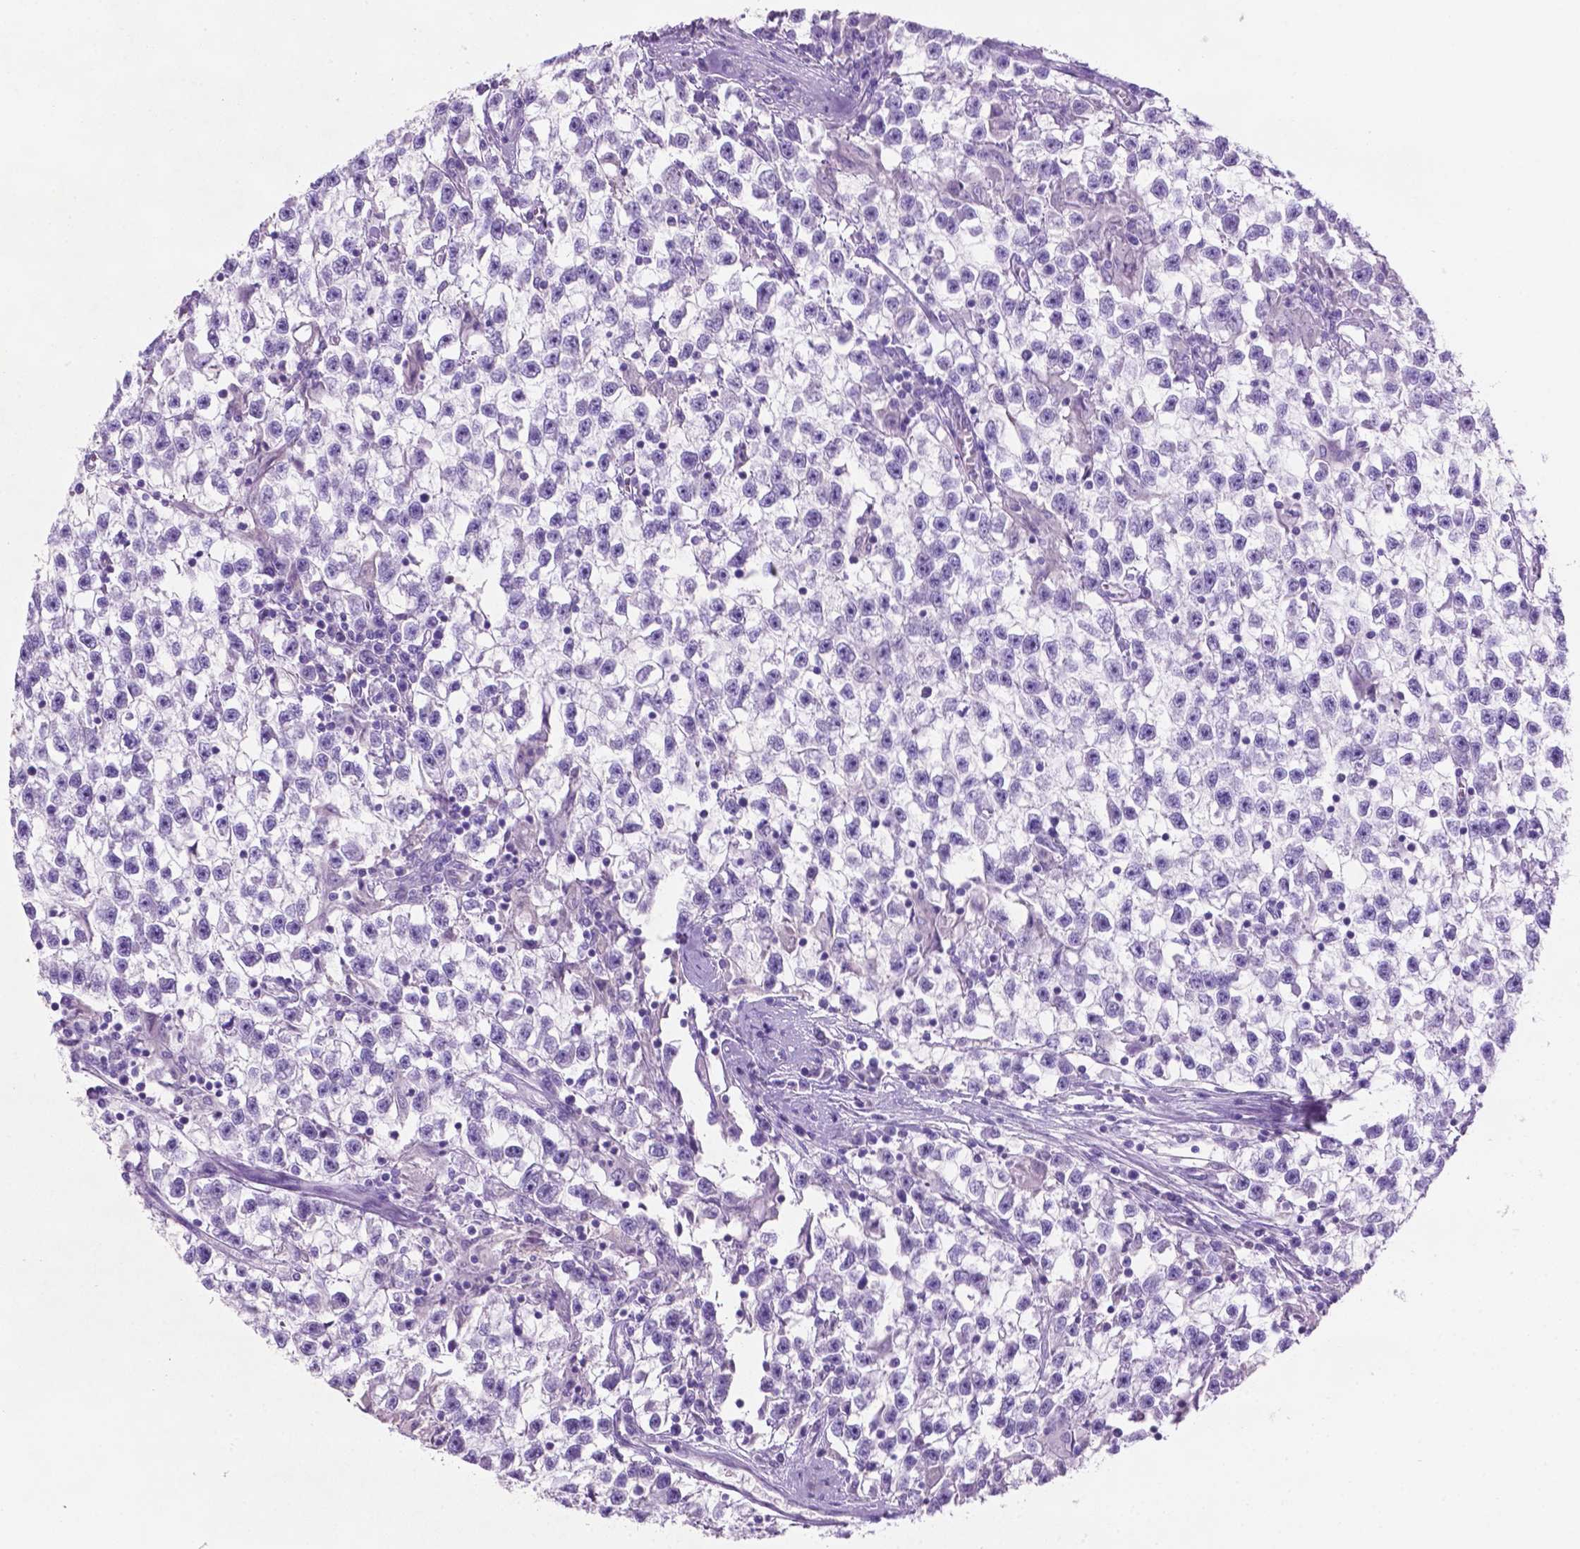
{"staining": {"intensity": "negative", "quantity": "none", "location": "none"}, "tissue": "testis cancer", "cell_type": "Tumor cells", "image_type": "cancer", "snomed": [{"axis": "morphology", "description": "Seminoma, NOS"}, {"axis": "topography", "description": "Testis"}], "caption": "An immunohistochemistry (IHC) histopathology image of seminoma (testis) is shown. There is no staining in tumor cells of seminoma (testis). (Immunohistochemistry, brightfield microscopy, high magnification).", "gene": "POU4F1", "patient": {"sex": "male", "age": 31}}